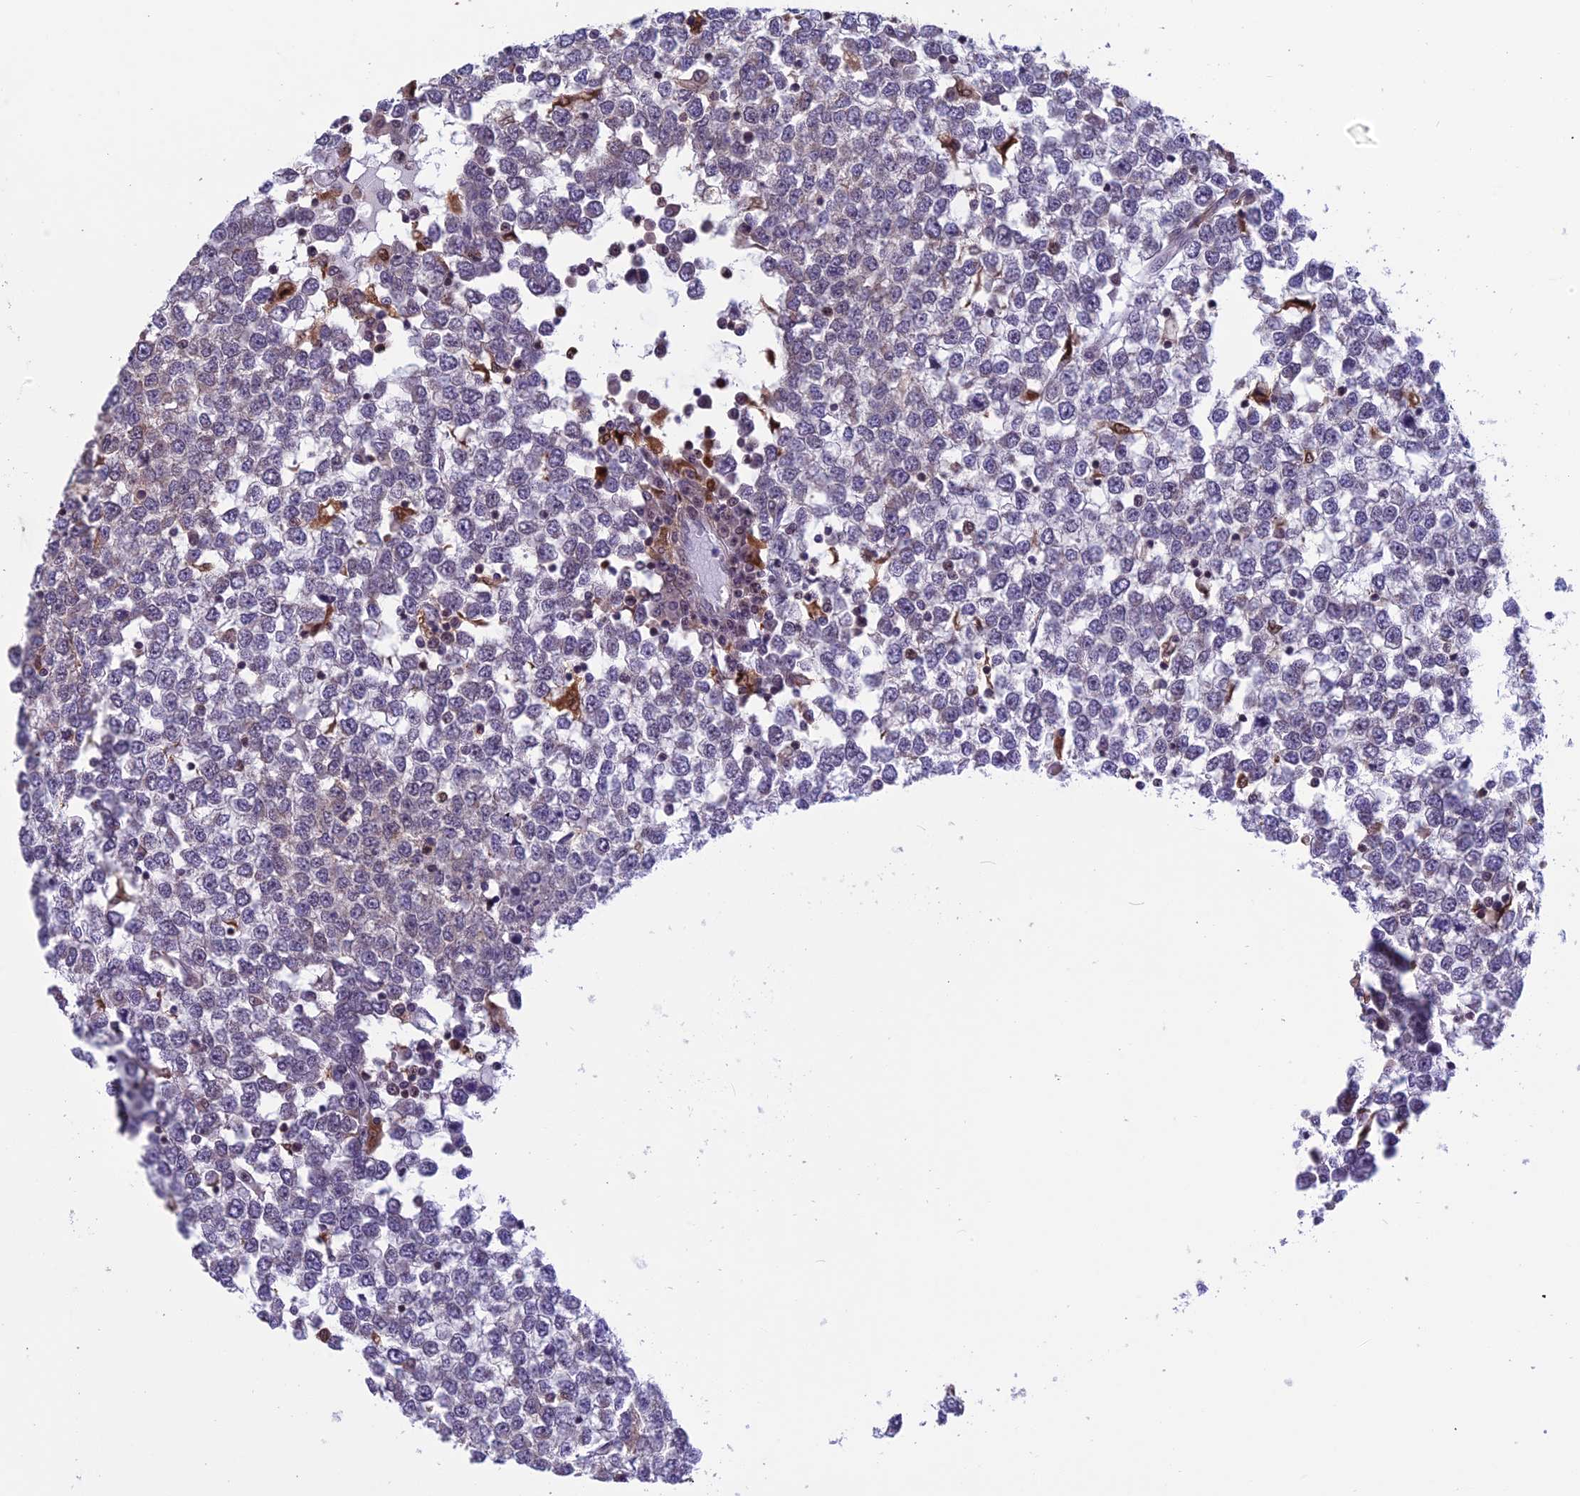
{"staining": {"intensity": "negative", "quantity": "none", "location": "none"}, "tissue": "testis cancer", "cell_type": "Tumor cells", "image_type": "cancer", "snomed": [{"axis": "morphology", "description": "Seminoma, NOS"}, {"axis": "topography", "description": "Testis"}], "caption": "DAB (3,3'-diaminobenzidine) immunohistochemical staining of testis seminoma displays no significant positivity in tumor cells. (DAB immunohistochemistry (IHC) visualized using brightfield microscopy, high magnification).", "gene": "MIS12", "patient": {"sex": "male", "age": 65}}